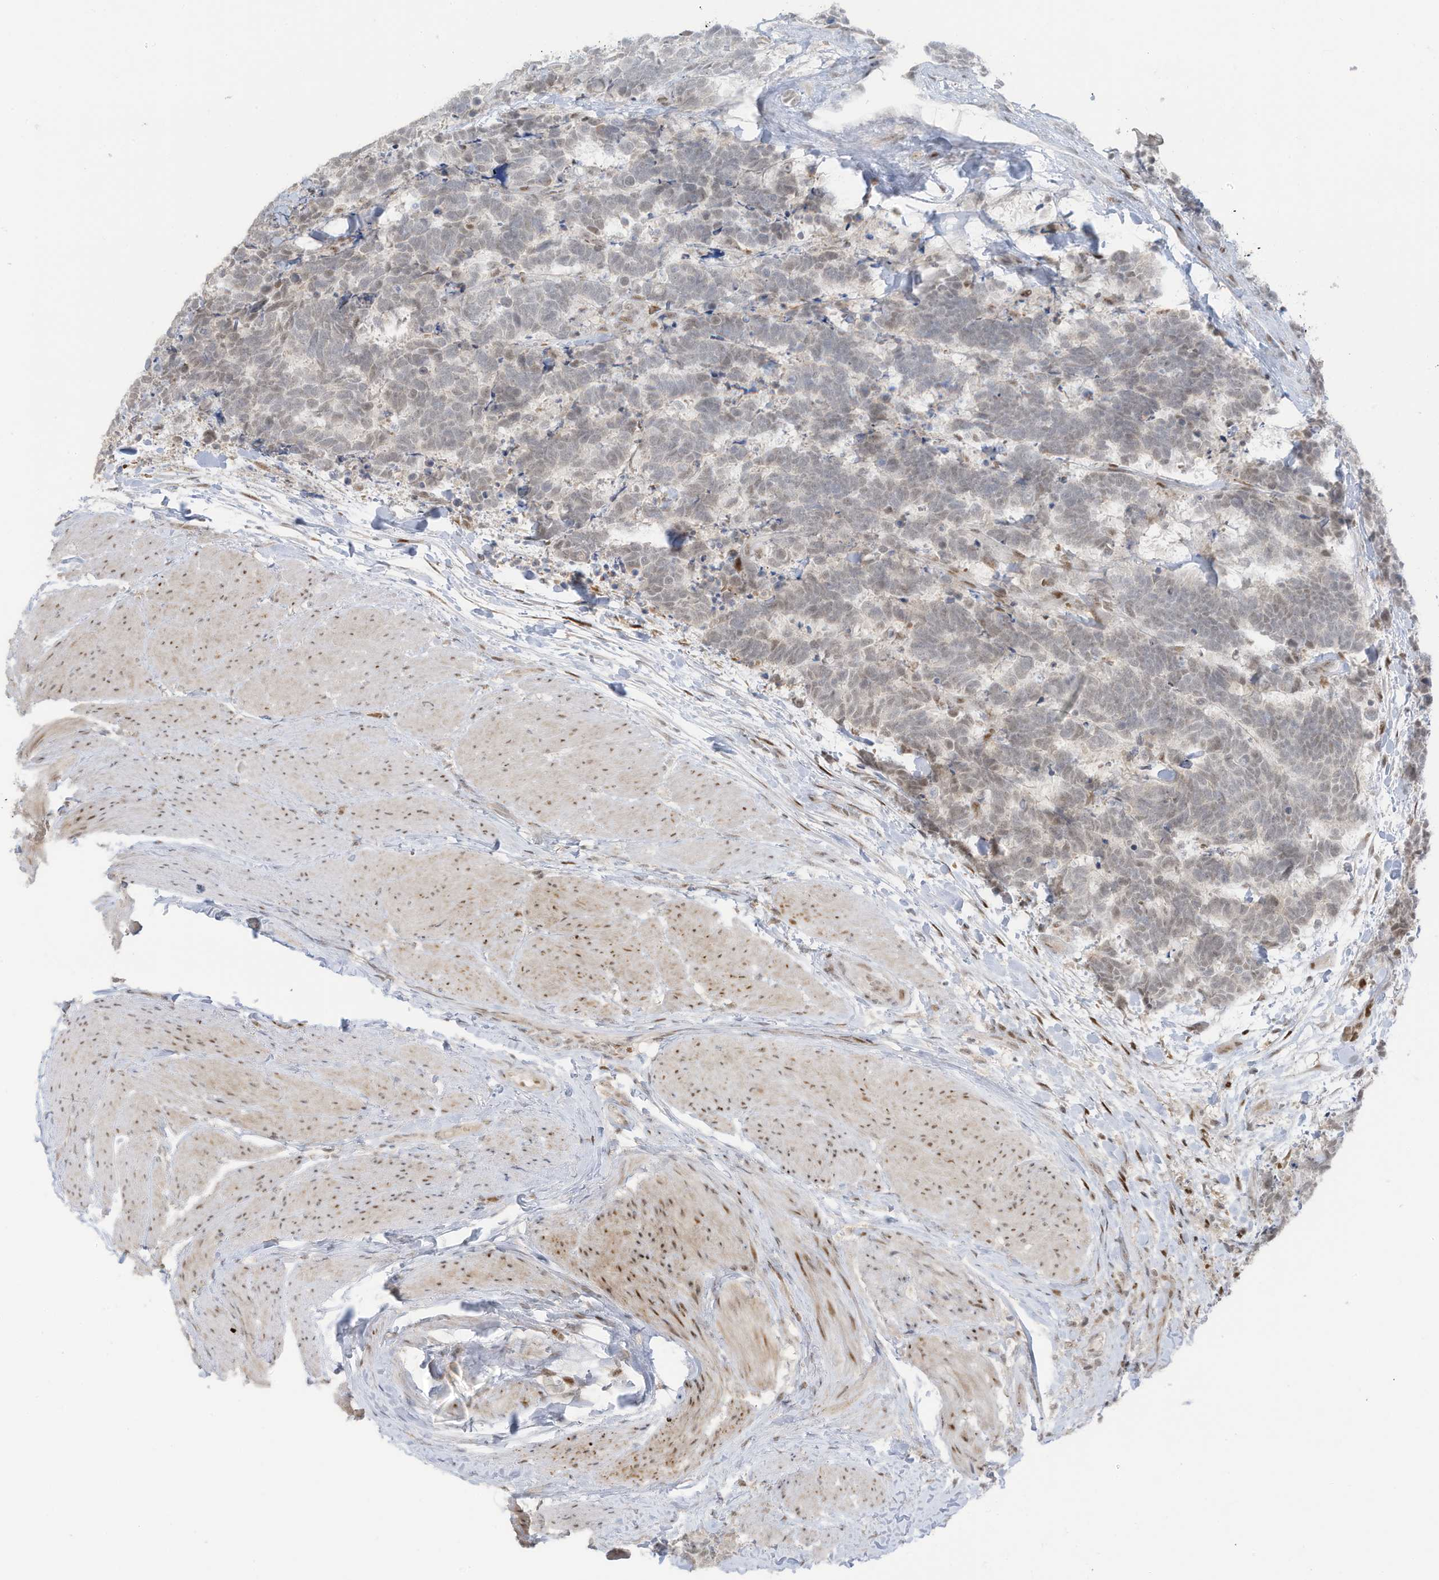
{"staining": {"intensity": "negative", "quantity": "none", "location": "none"}, "tissue": "carcinoid", "cell_type": "Tumor cells", "image_type": "cancer", "snomed": [{"axis": "morphology", "description": "Carcinoma, NOS"}, {"axis": "morphology", "description": "Carcinoid, malignant, NOS"}, {"axis": "topography", "description": "Urinary bladder"}], "caption": "High power microscopy image of an IHC image of carcinoid (malignant), revealing no significant expression in tumor cells.", "gene": "ZCWPW2", "patient": {"sex": "male", "age": 57}}